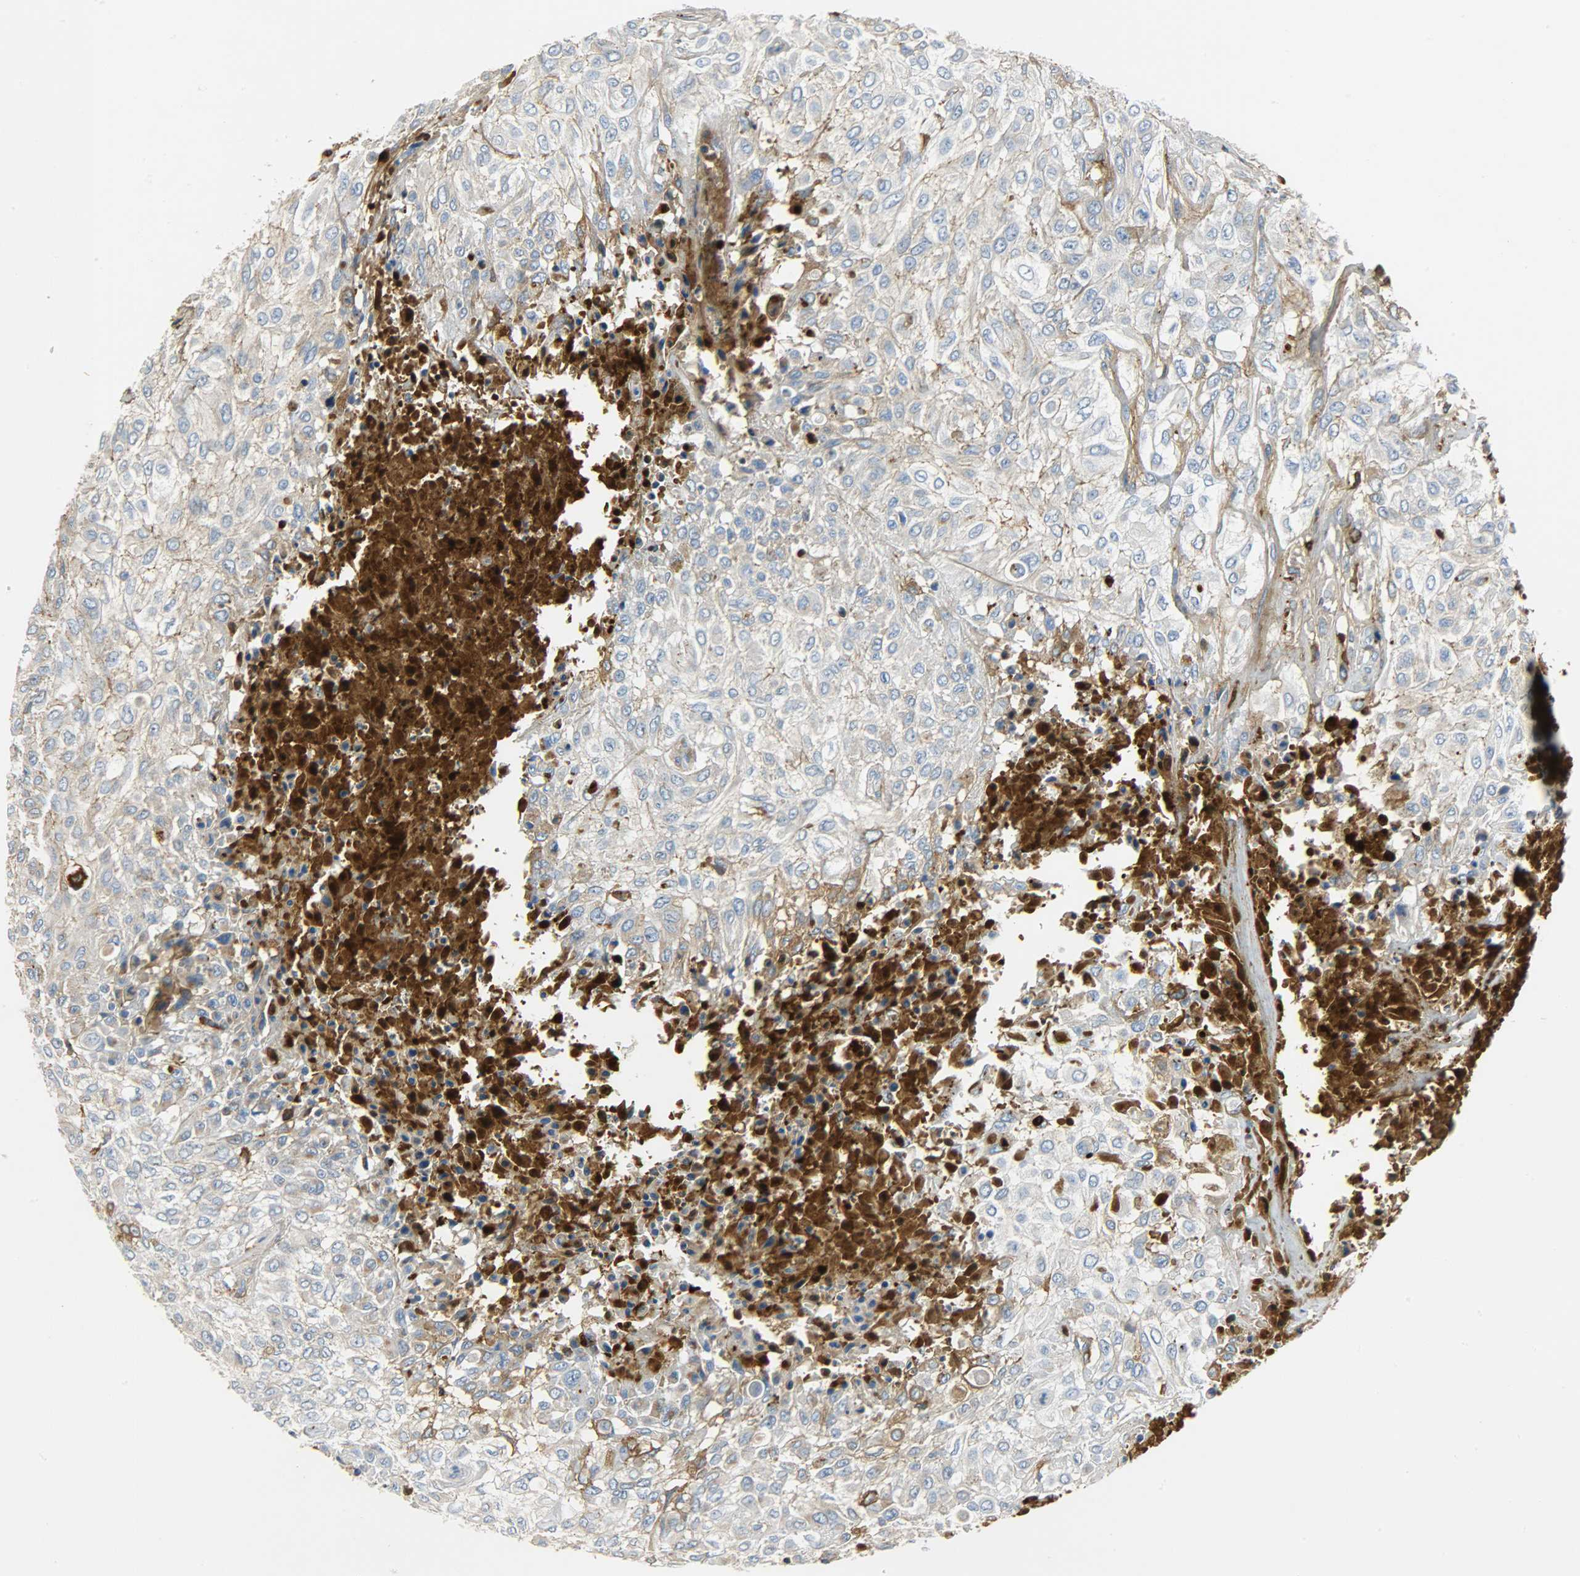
{"staining": {"intensity": "weak", "quantity": ">75%", "location": "cytoplasmic/membranous"}, "tissue": "urothelial cancer", "cell_type": "Tumor cells", "image_type": "cancer", "snomed": [{"axis": "morphology", "description": "Urothelial carcinoma, High grade"}, {"axis": "topography", "description": "Urinary bladder"}], "caption": "The image demonstrates immunohistochemical staining of high-grade urothelial carcinoma. There is weak cytoplasmic/membranous expression is present in about >75% of tumor cells.", "gene": "CRP", "patient": {"sex": "male", "age": 57}}